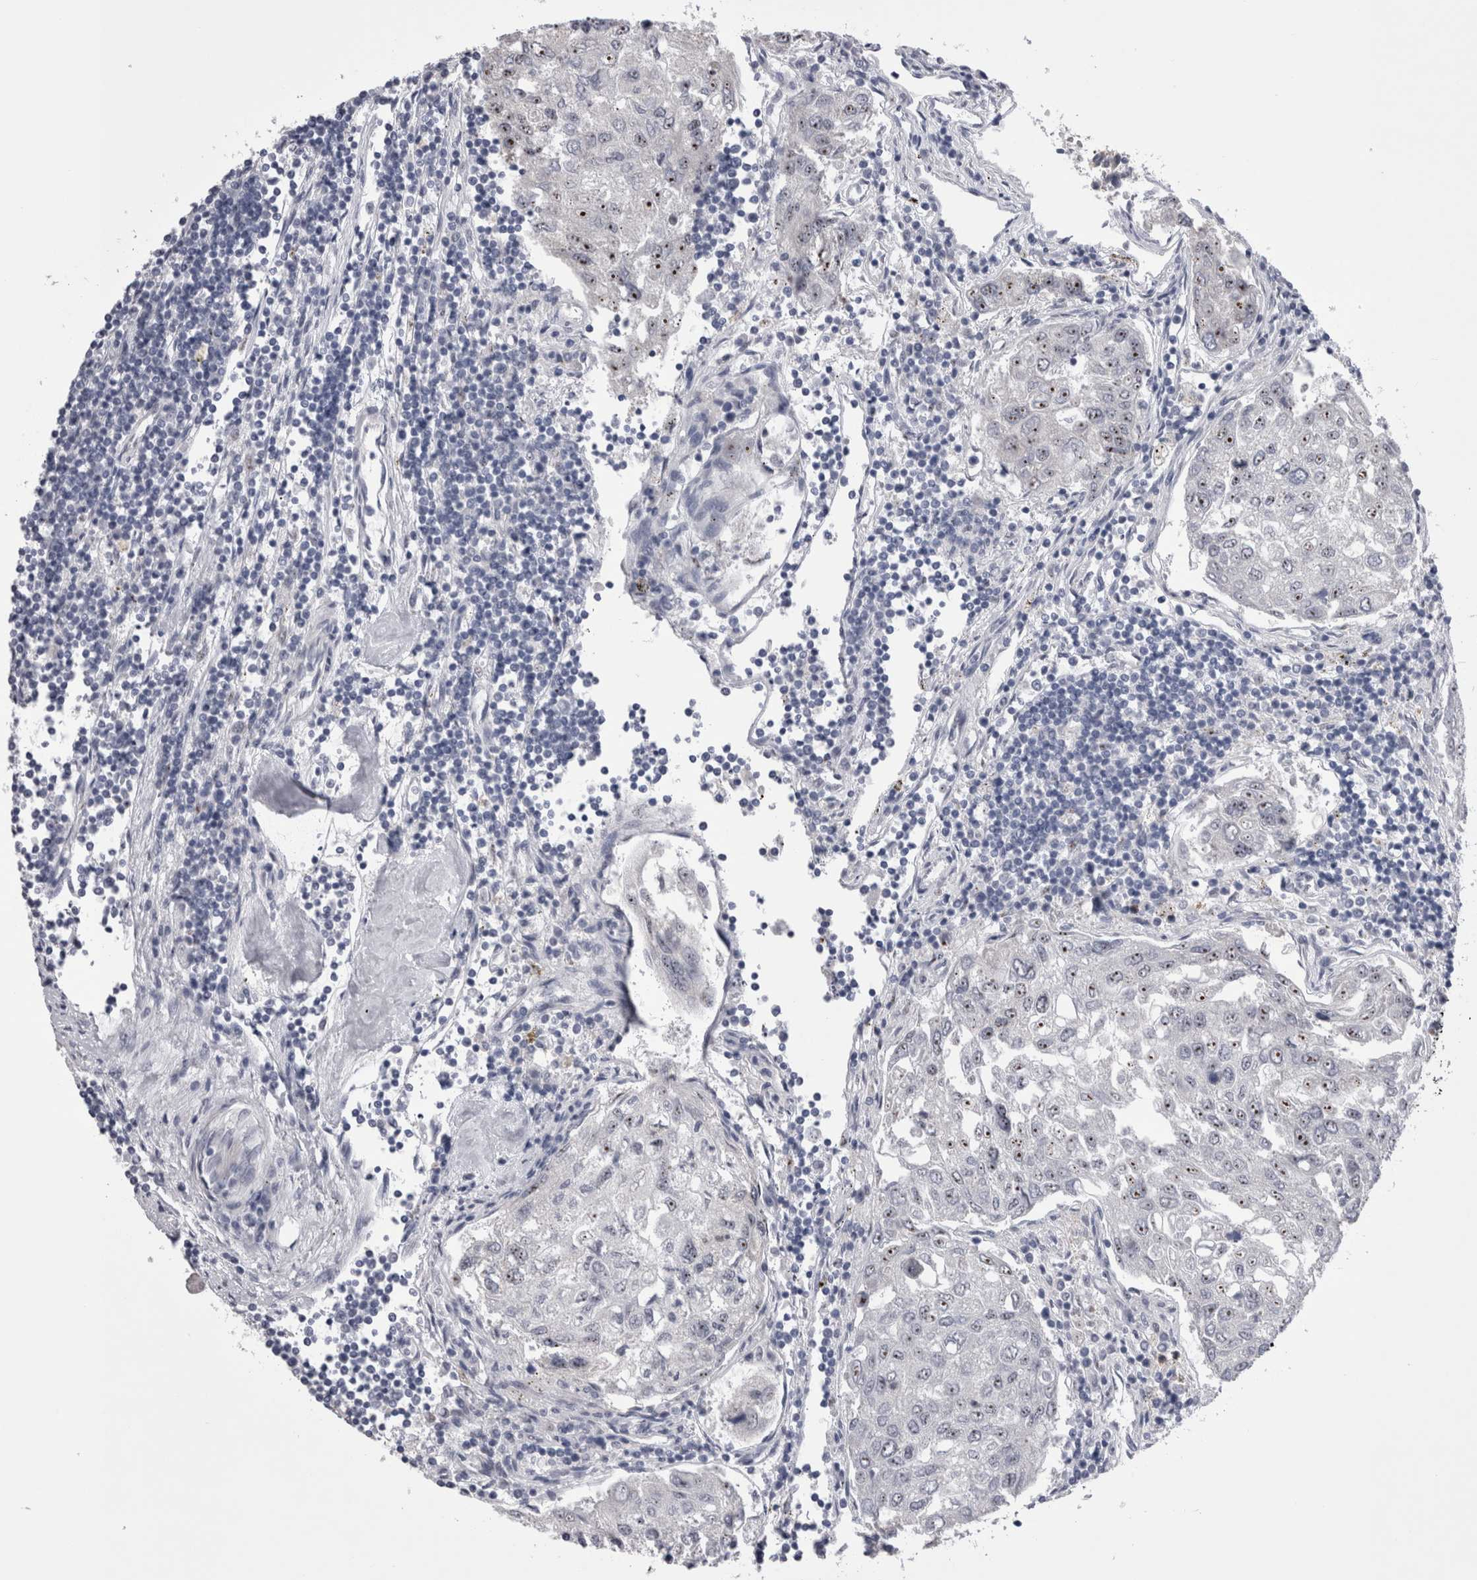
{"staining": {"intensity": "moderate", "quantity": ">75%", "location": "nuclear"}, "tissue": "urothelial cancer", "cell_type": "Tumor cells", "image_type": "cancer", "snomed": [{"axis": "morphology", "description": "Urothelial carcinoma, High grade"}, {"axis": "topography", "description": "Lymph node"}, {"axis": "topography", "description": "Urinary bladder"}], "caption": "IHC (DAB (3,3'-diaminobenzidine)) staining of urothelial carcinoma (high-grade) shows moderate nuclear protein staining in about >75% of tumor cells.", "gene": "PWP2", "patient": {"sex": "male", "age": 51}}